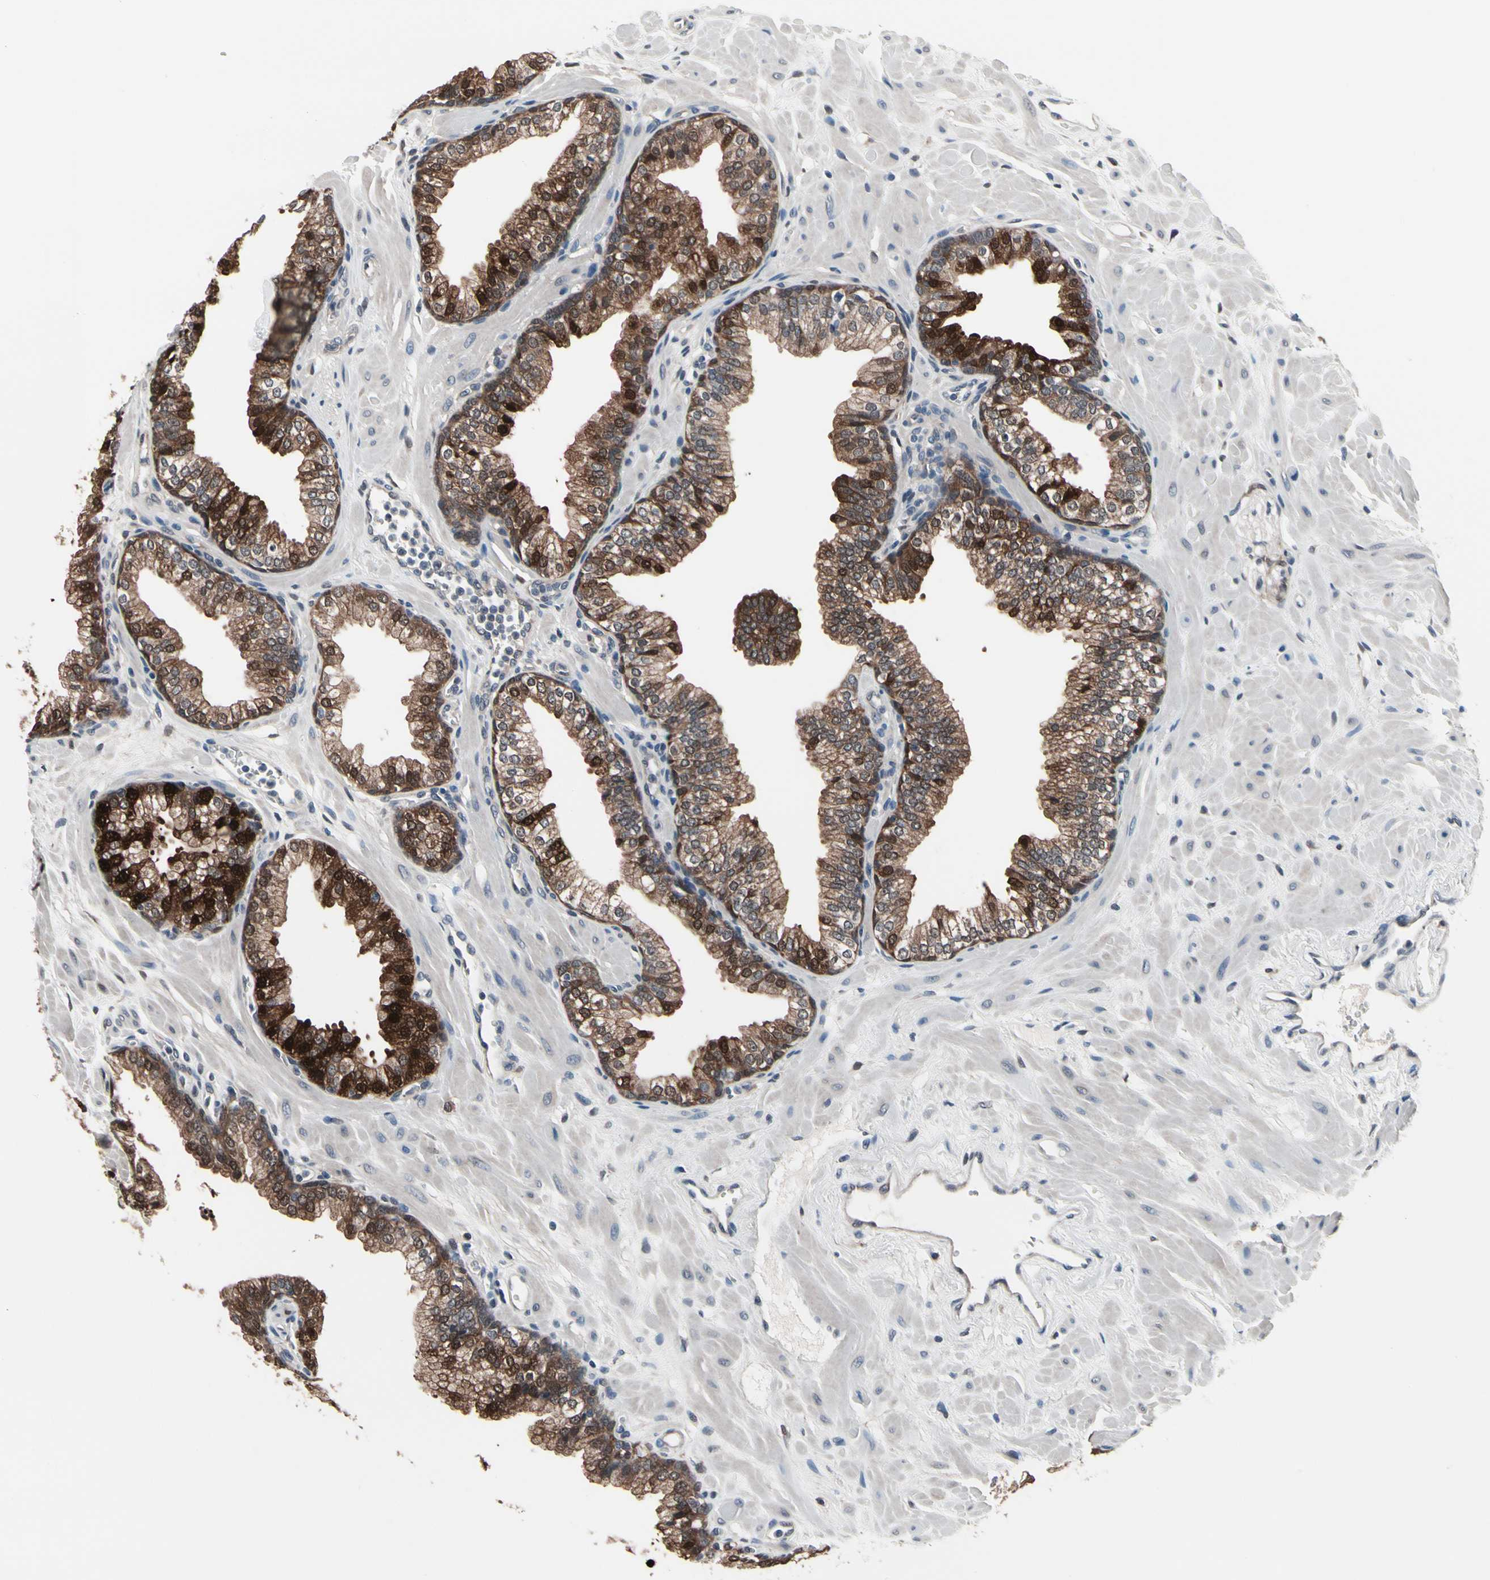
{"staining": {"intensity": "moderate", "quantity": ">75%", "location": "cytoplasmic/membranous,nuclear"}, "tissue": "prostate", "cell_type": "Glandular cells", "image_type": "normal", "snomed": [{"axis": "morphology", "description": "Normal tissue, NOS"}, {"axis": "topography", "description": "Prostate"}], "caption": "An immunohistochemistry (IHC) image of benign tissue is shown. Protein staining in brown shows moderate cytoplasmic/membranous,nuclear positivity in prostate within glandular cells.", "gene": "PRDX6", "patient": {"sex": "male", "age": 60}}